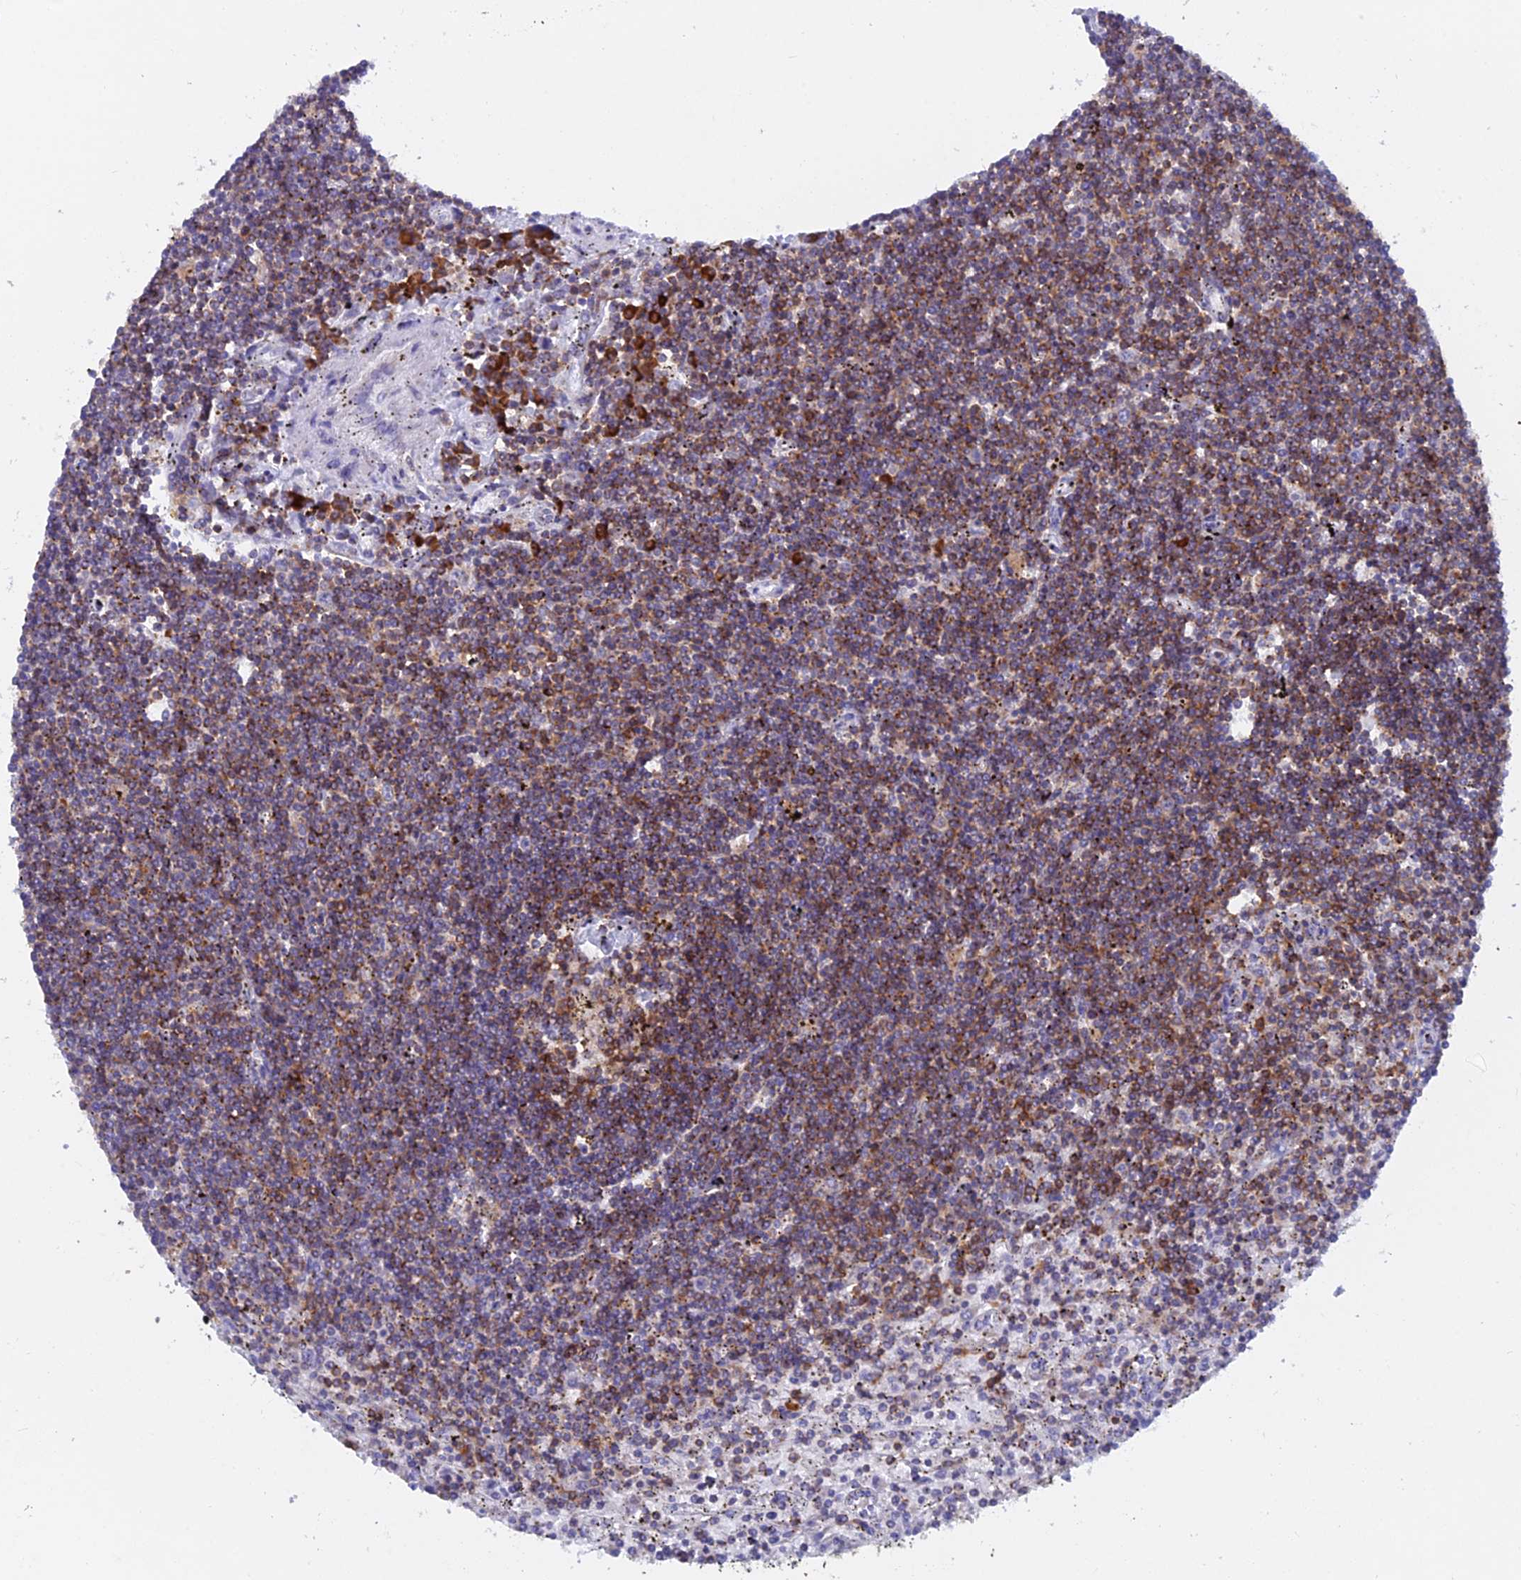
{"staining": {"intensity": "moderate", "quantity": "25%-75%", "location": "cytoplasmic/membranous"}, "tissue": "lymphoma", "cell_type": "Tumor cells", "image_type": "cancer", "snomed": [{"axis": "morphology", "description": "Malignant lymphoma, non-Hodgkin's type, Low grade"}, {"axis": "topography", "description": "Spleen"}], "caption": "Human lymphoma stained with a brown dye exhibits moderate cytoplasmic/membranous positive expression in about 25%-75% of tumor cells.", "gene": "ABI3BP", "patient": {"sex": "male", "age": 76}}